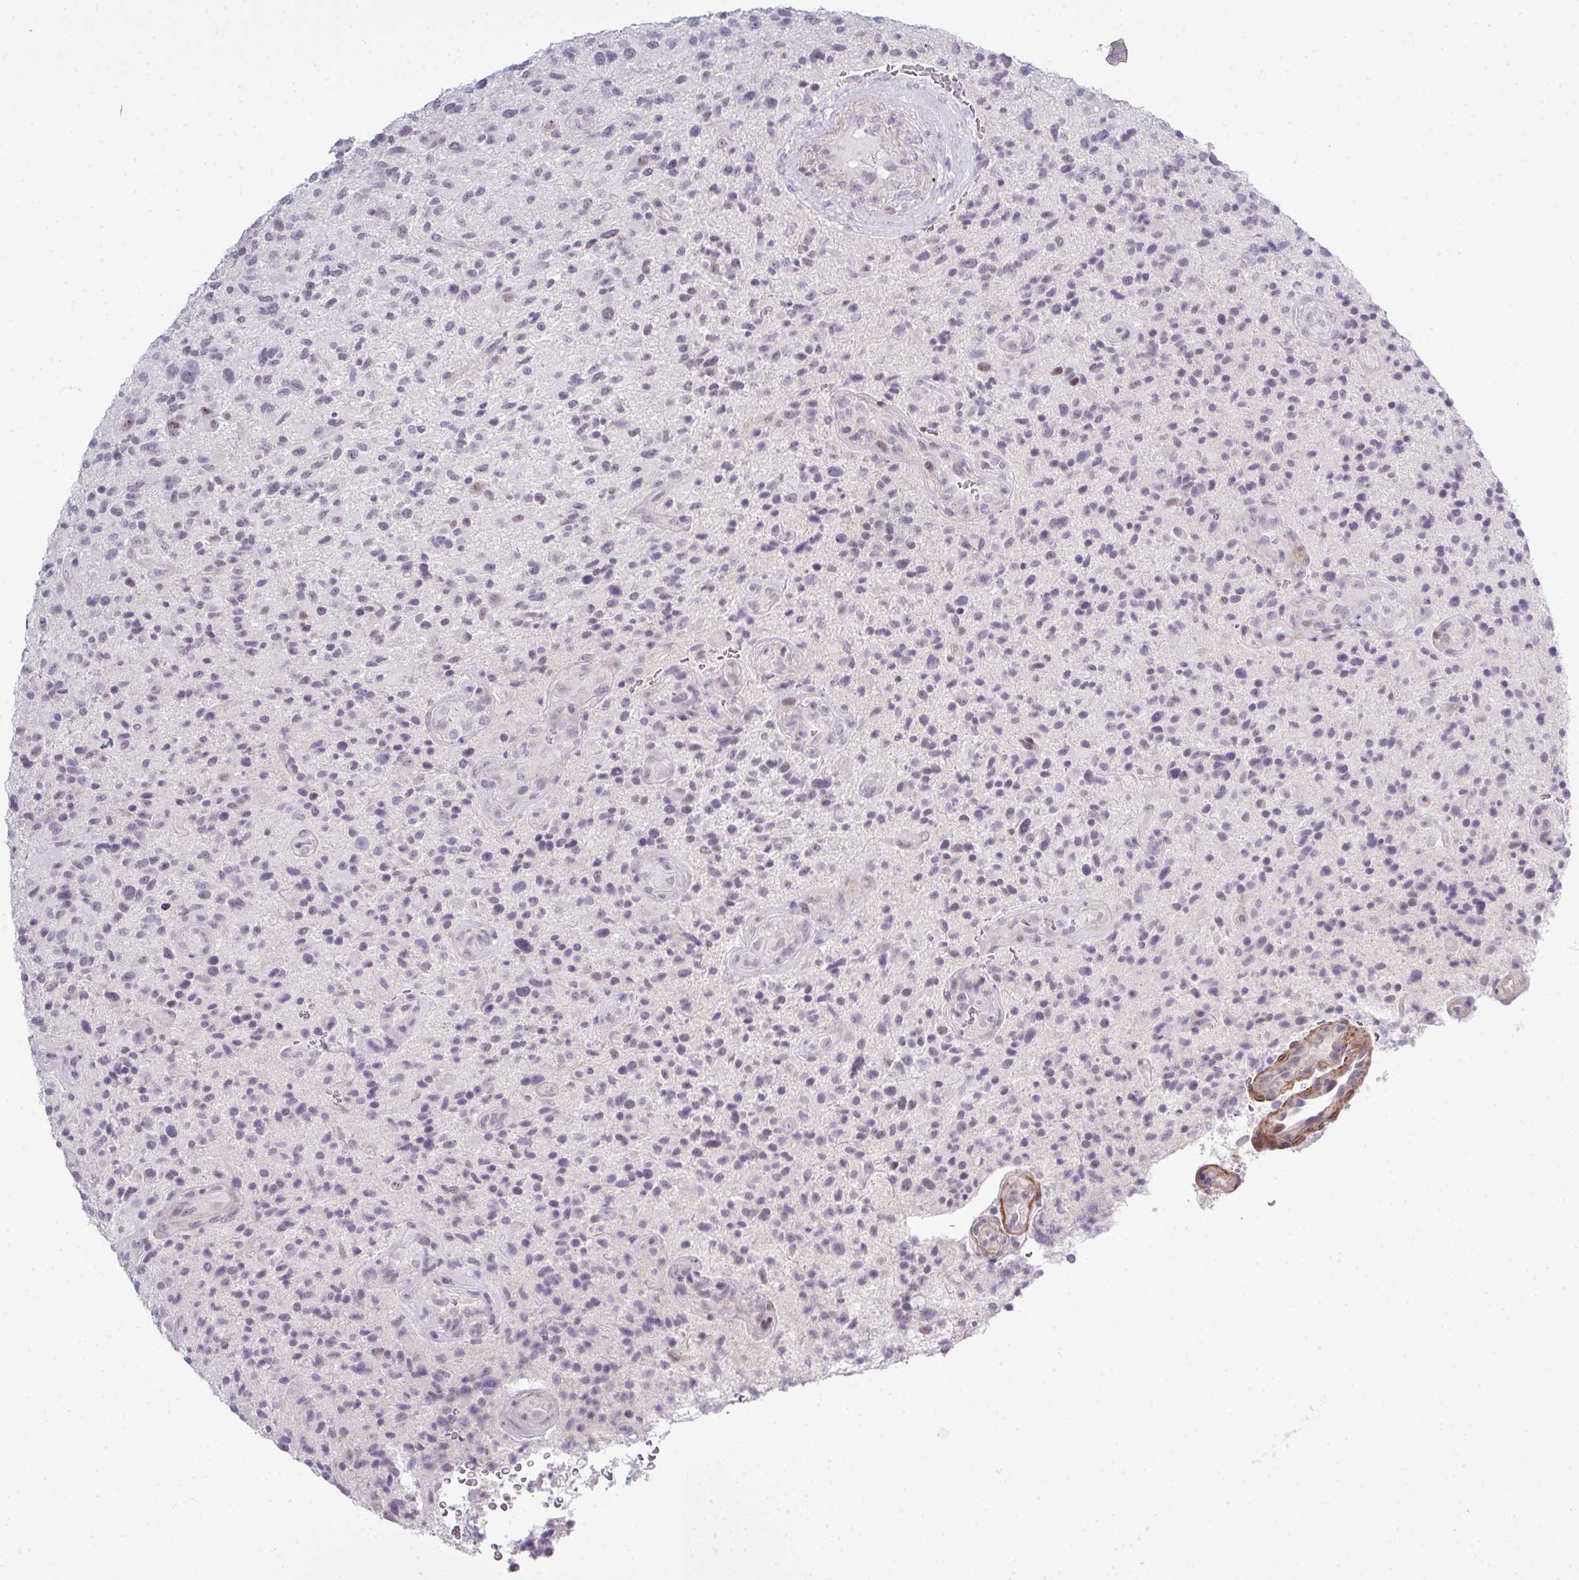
{"staining": {"intensity": "moderate", "quantity": "<25%", "location": "nuclear"}, "tissue": "glioma", "cell_type": "Tumor cells", "image_type": "cancer", "snomed": [{"axis": "morphology", "description": "Glioma, malignant, High grade"}, {"axis": "topography", "description": "Brain"}], "caption": "This histopathology image displays malignant high-grade glioma stained with IHC to label a protein in brown. The nuclear of tumor cells show moderate positivity for the protein. Nuclei are counter-stained blue.", "gene": "ZNF688", "patient": {"sex": "male", "age": 47}}